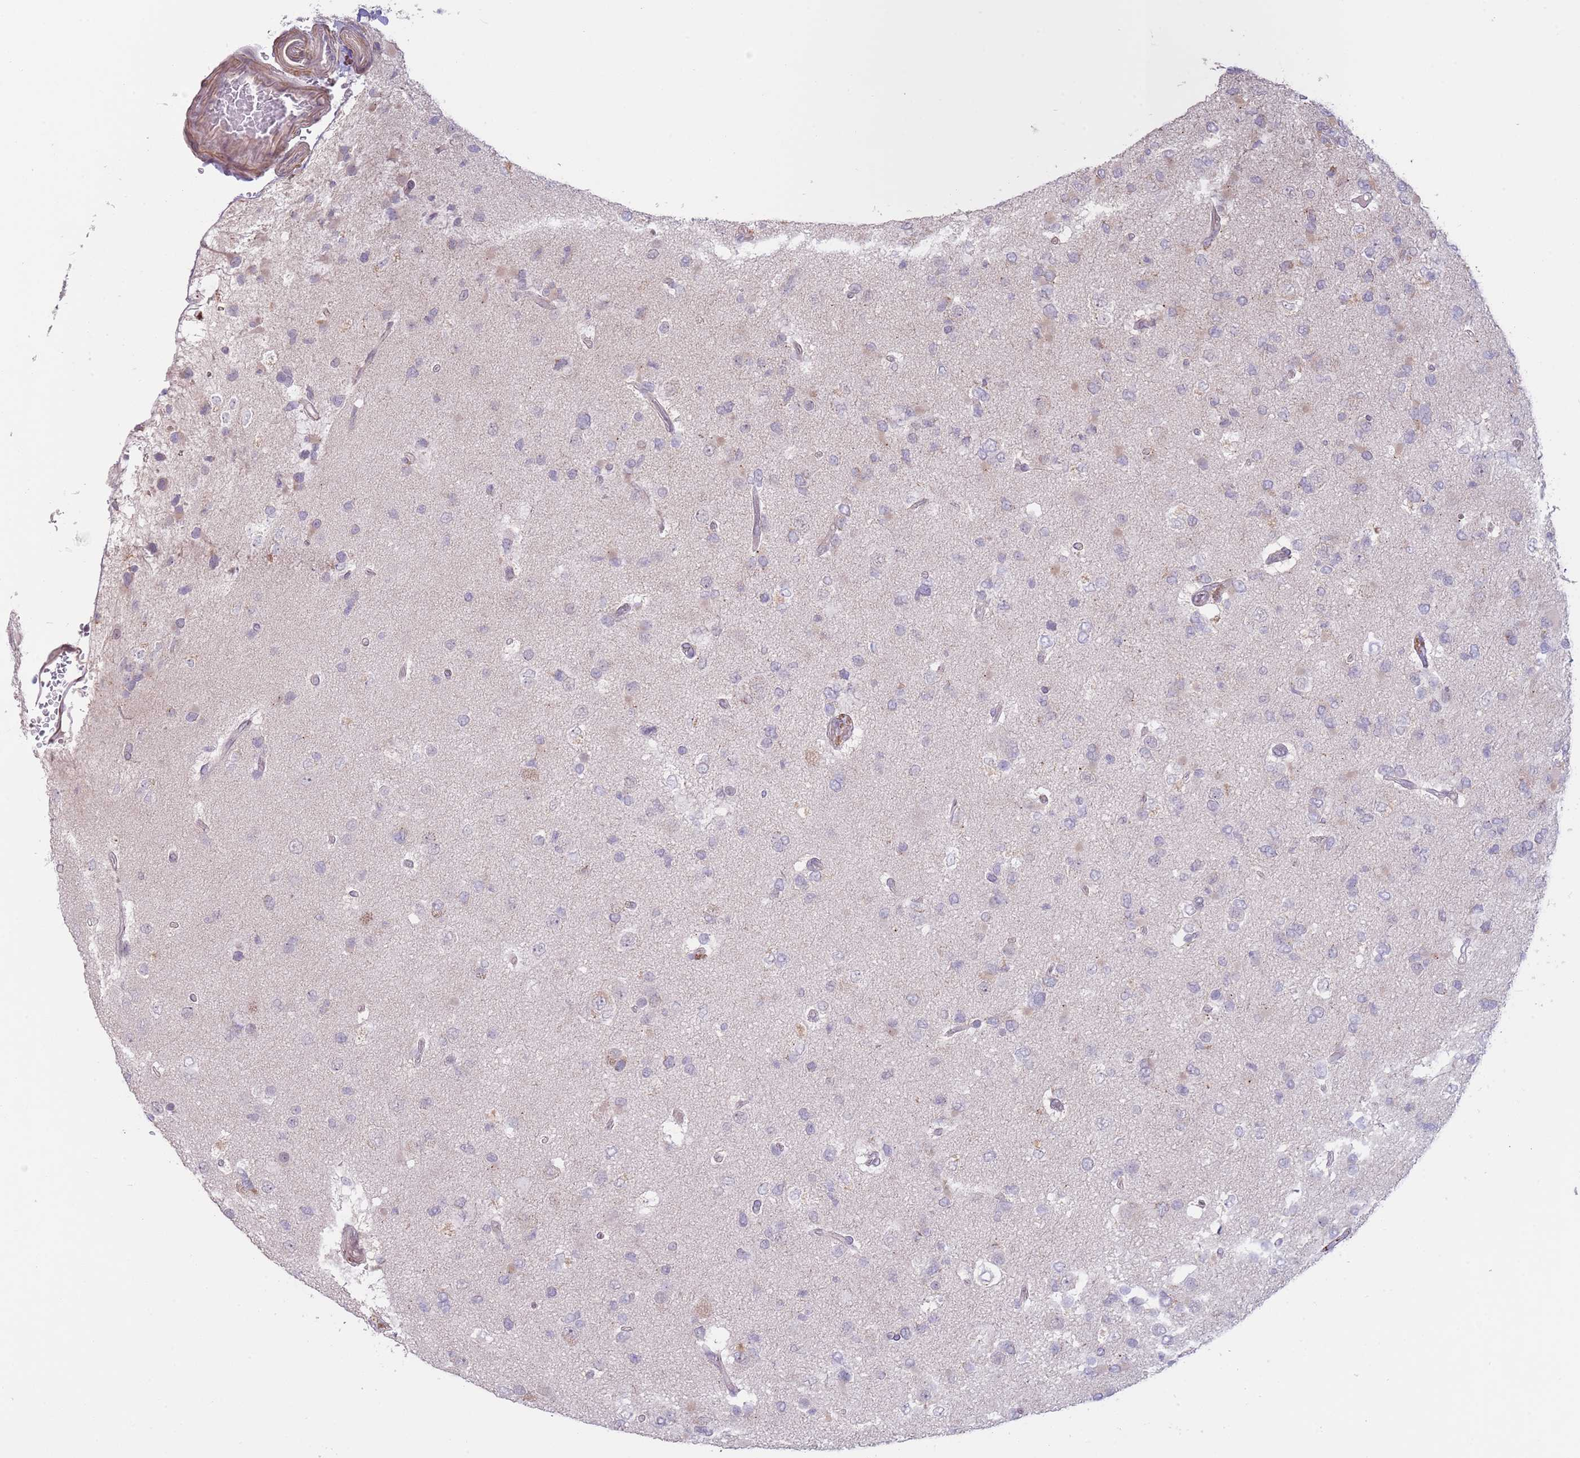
{"staining": {"intensity": "negative", "quantity": "none", "location": "none"}, "tissue": "glioma", "cell_type": "Tumor cells", "image_type": "cancer", "snomed": [{"axis": "morphology", "description": "Glioma, malignant, High grade"}, {"axis": "topography", "description": "Brain"}], "caption": "This photomicrograph is of high-grade glioma (malignant) stained with IHC to label a protein in brown with the nuclei are counter-stained blue. There is no staining in tumor cells.", "gene": "LDHD", "patient": {"sex": "male", "age": 53}}